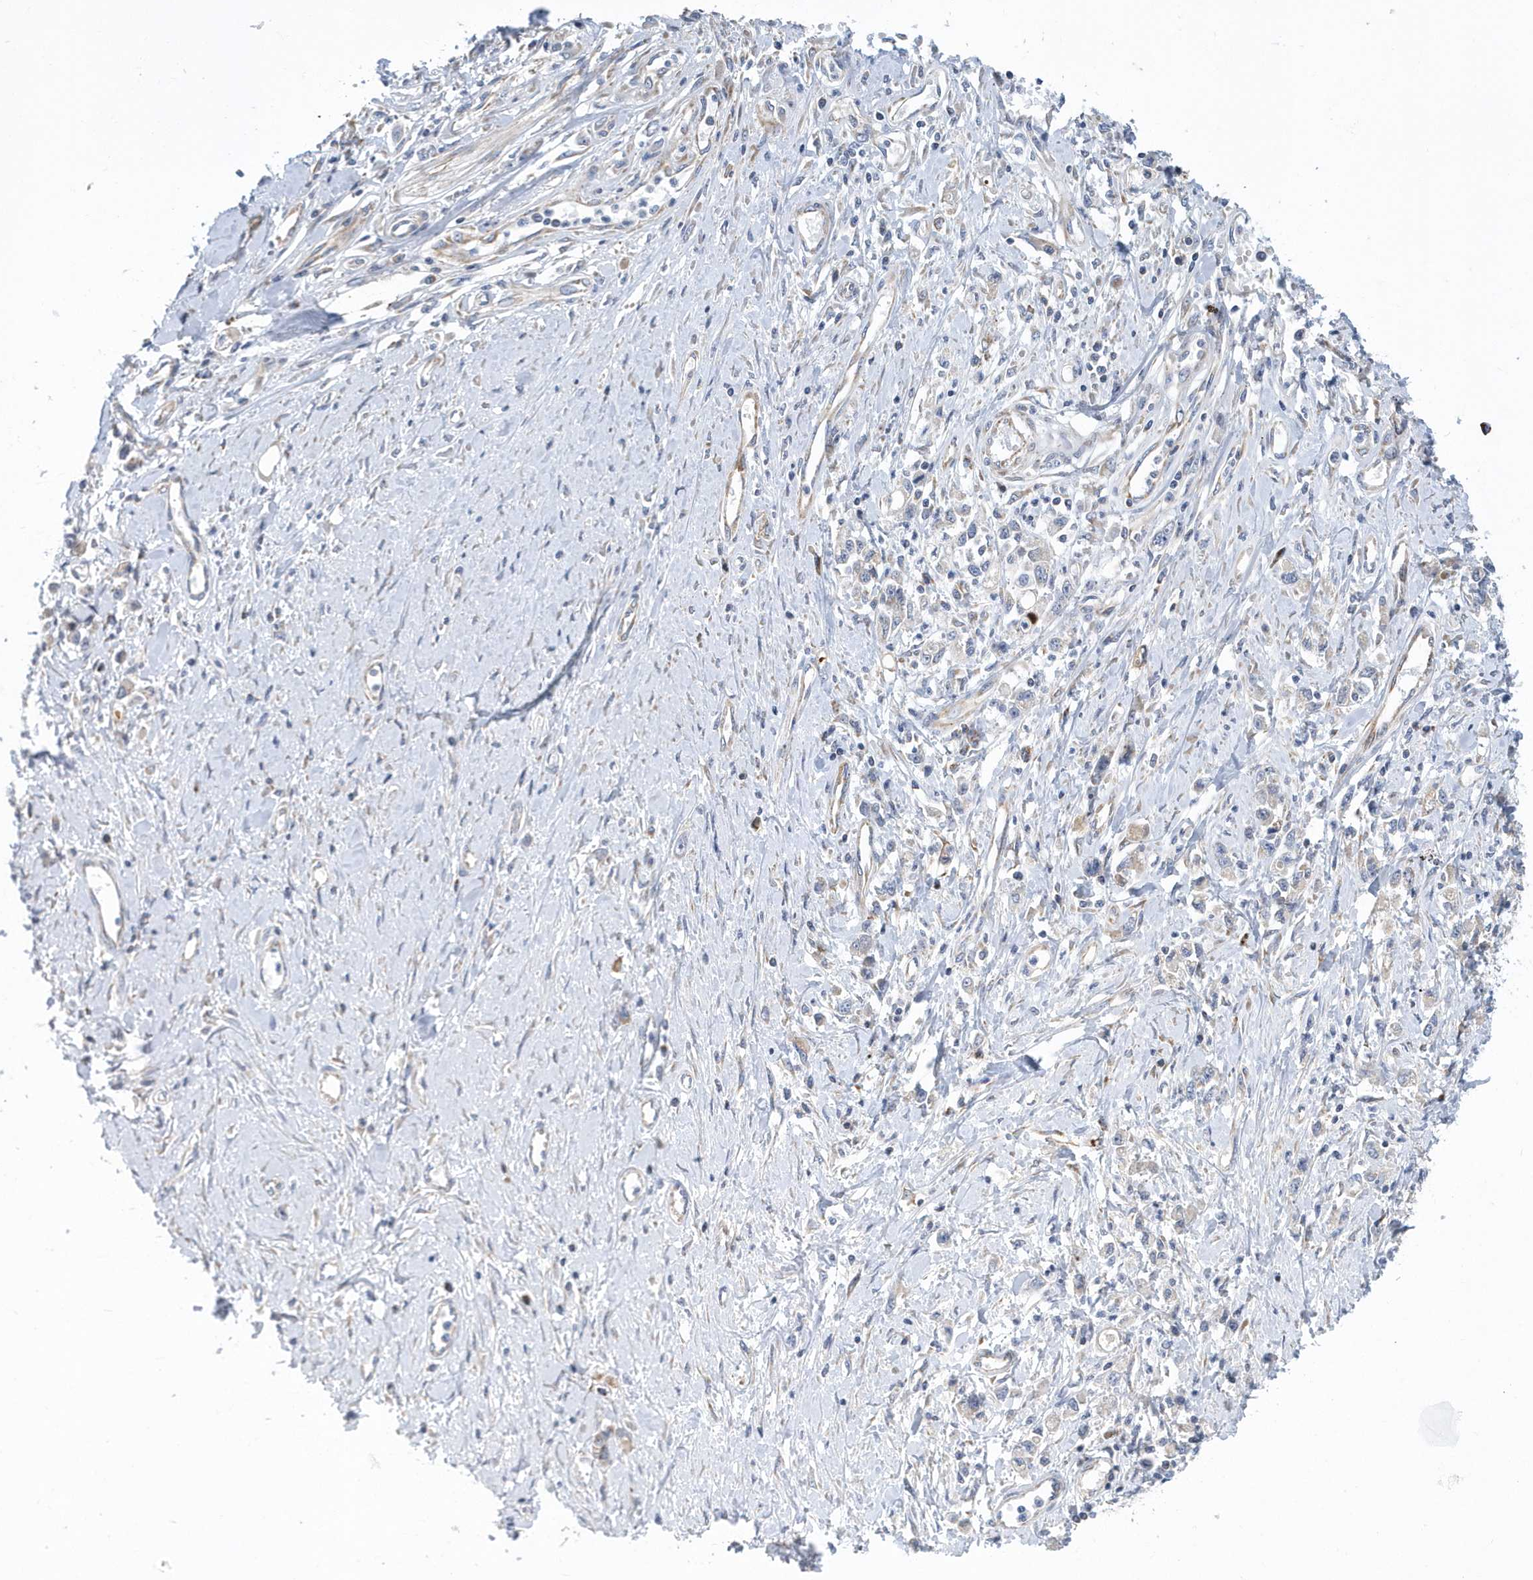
{"staining": {"intensity": "negative", "quantity": "none", "location": "none"}, "tissue": "stomach cancer", "cell_type": "Tumor cells", "image_type": "cancer", "snomed": [{"axis": "morphology", "description": "Adenocarcinoma, NOS"}, {"axis": "topography", "description": "Stomach"}], "caption": "The immunohistochemistry (IHC) photomicrograph has no significant expression in tumor cells of stomach adenocarcinoma tissue.", "gene": "VWA5B2", "patient": {"sex": "female", "age": 76}}